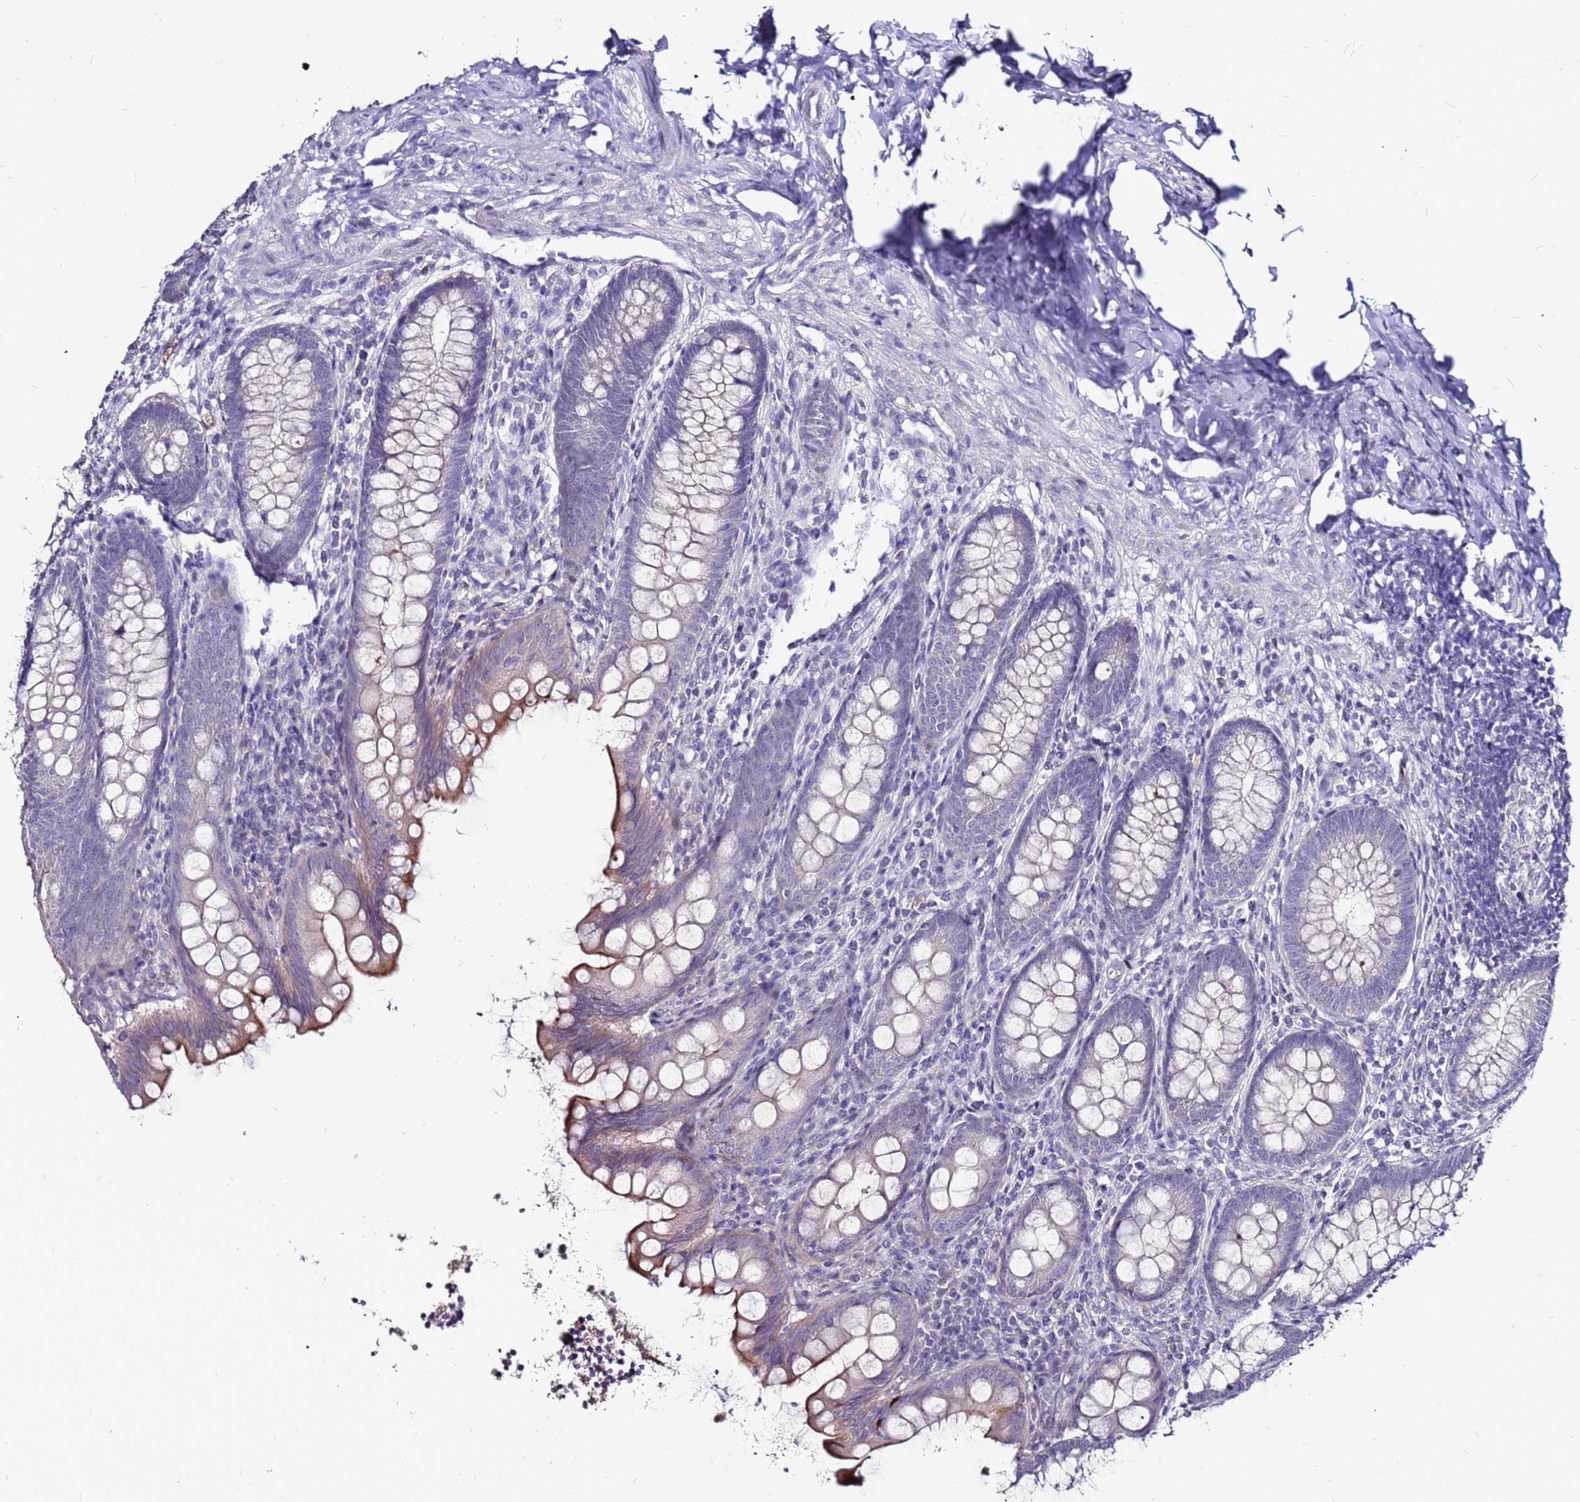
{"staining": {"intensity": "moderate", "quantity": "<25%", "location": "cytoplasmic/membranous"}, "tissue": "appendix", "cell_type": "Glandular cells", "image_type": "normal", "snomed": [{"axis": "morphology", "description": "Normal tissue, NOS"}, {"axis": "topography", "description": "Appendix"}], "caption": "A brown stain labels moderate cytoplasmic/membranous positivity of a protein in glandular cells of unremarkable appendix. Immunohistochemistry stains the protein of interest in brown and the nuclei are stained blue.", "gene": "SLC44A3", "patient": {"sex": "female", "age": 33}}